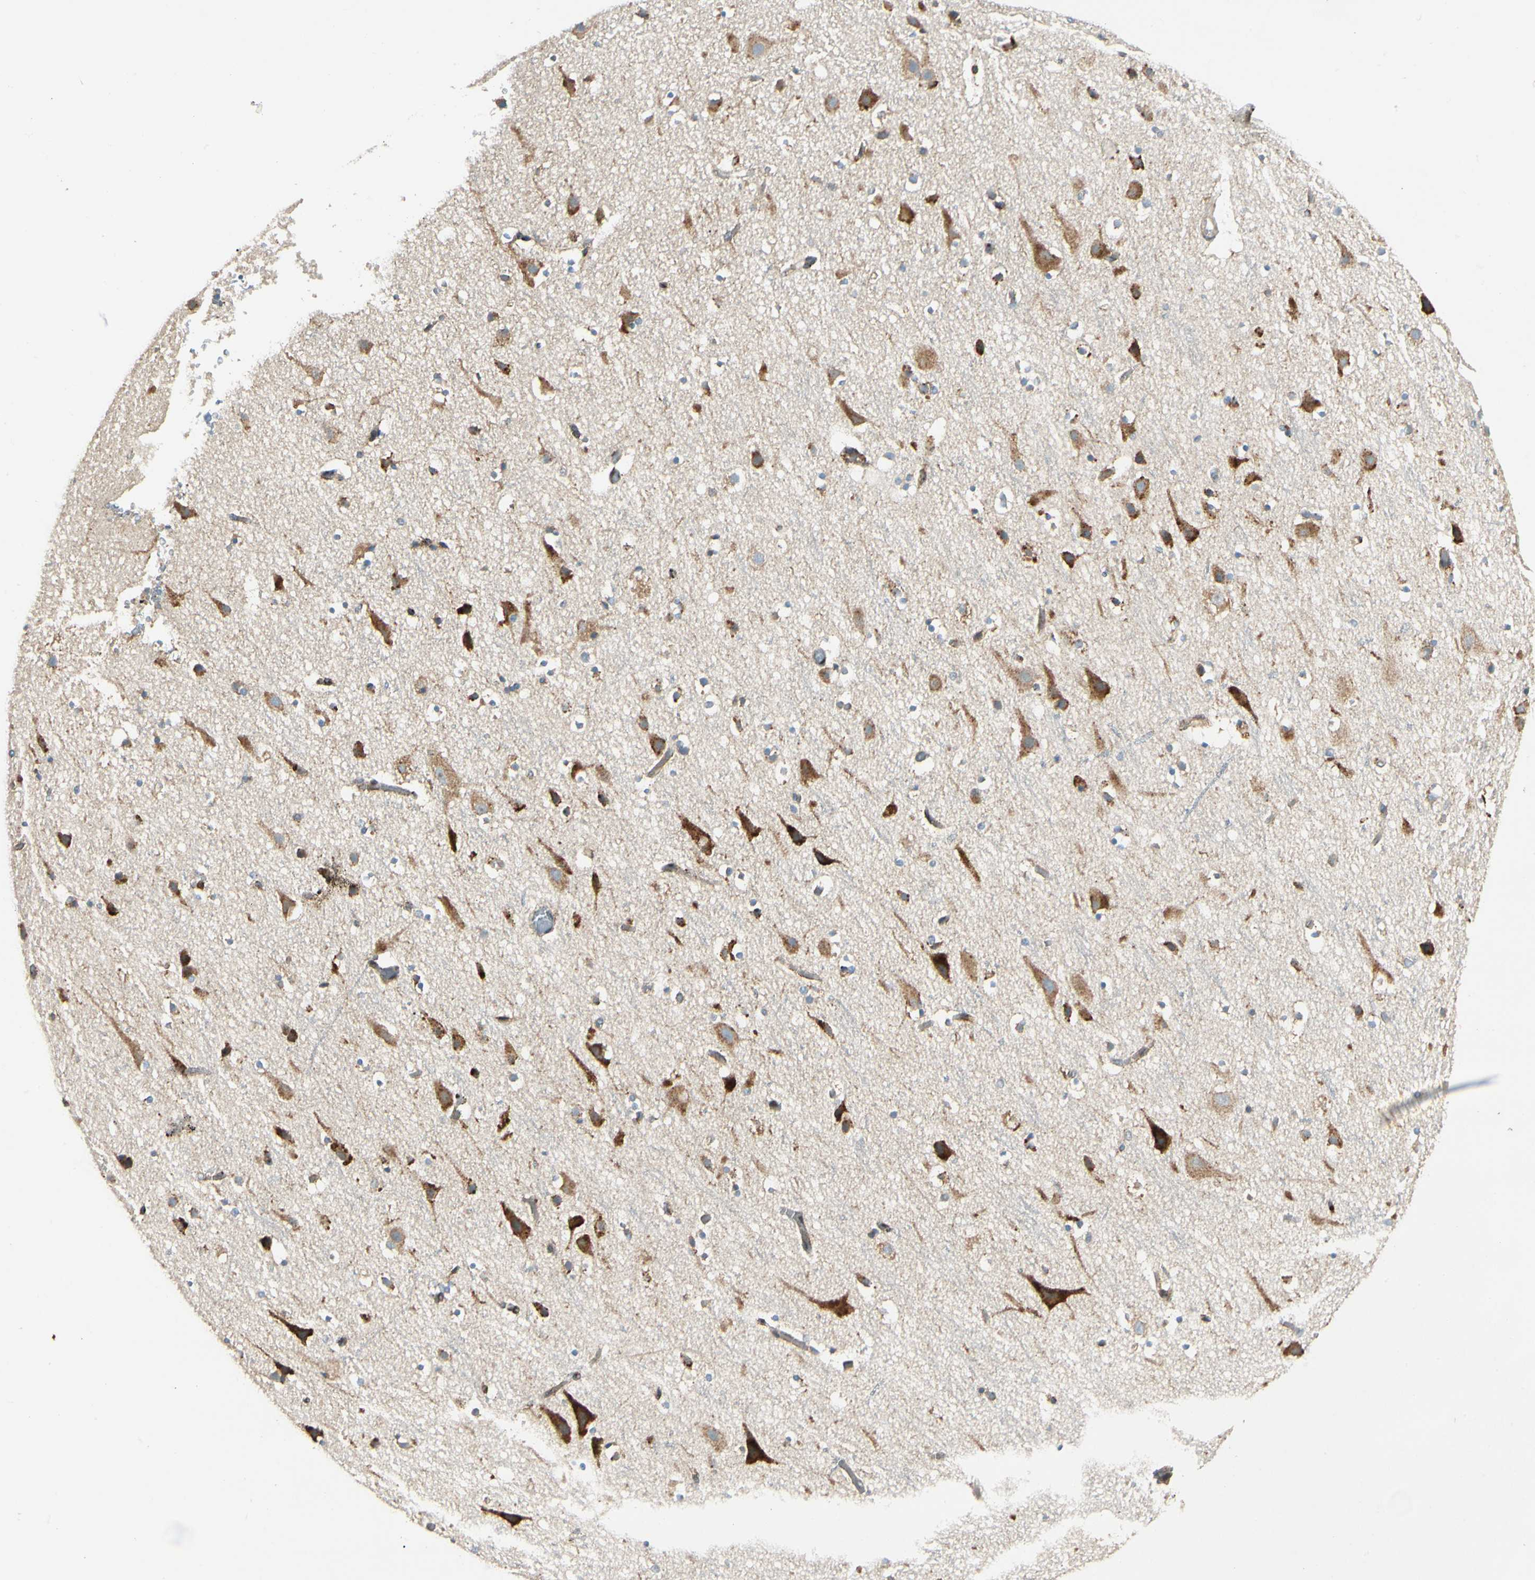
{"staining": {"intensity": "negative", "quantity": "none", "location": "none"}, "tissue": "cerebral cortex", "cell_type": "Endothelial cells", "image_type": "normal", "snomed": [{"axis": "morphology", "description": "Normal tissue, NOS"}, {"axis": "topography", "description": "Cerebral cortex"}], "caption": "A histopathology image of cerebral cortex stained for a protein displays no brown staining in endothelial cells.", "gene": "MRPL9", "patient": {"sex": "male", "age": 45}}